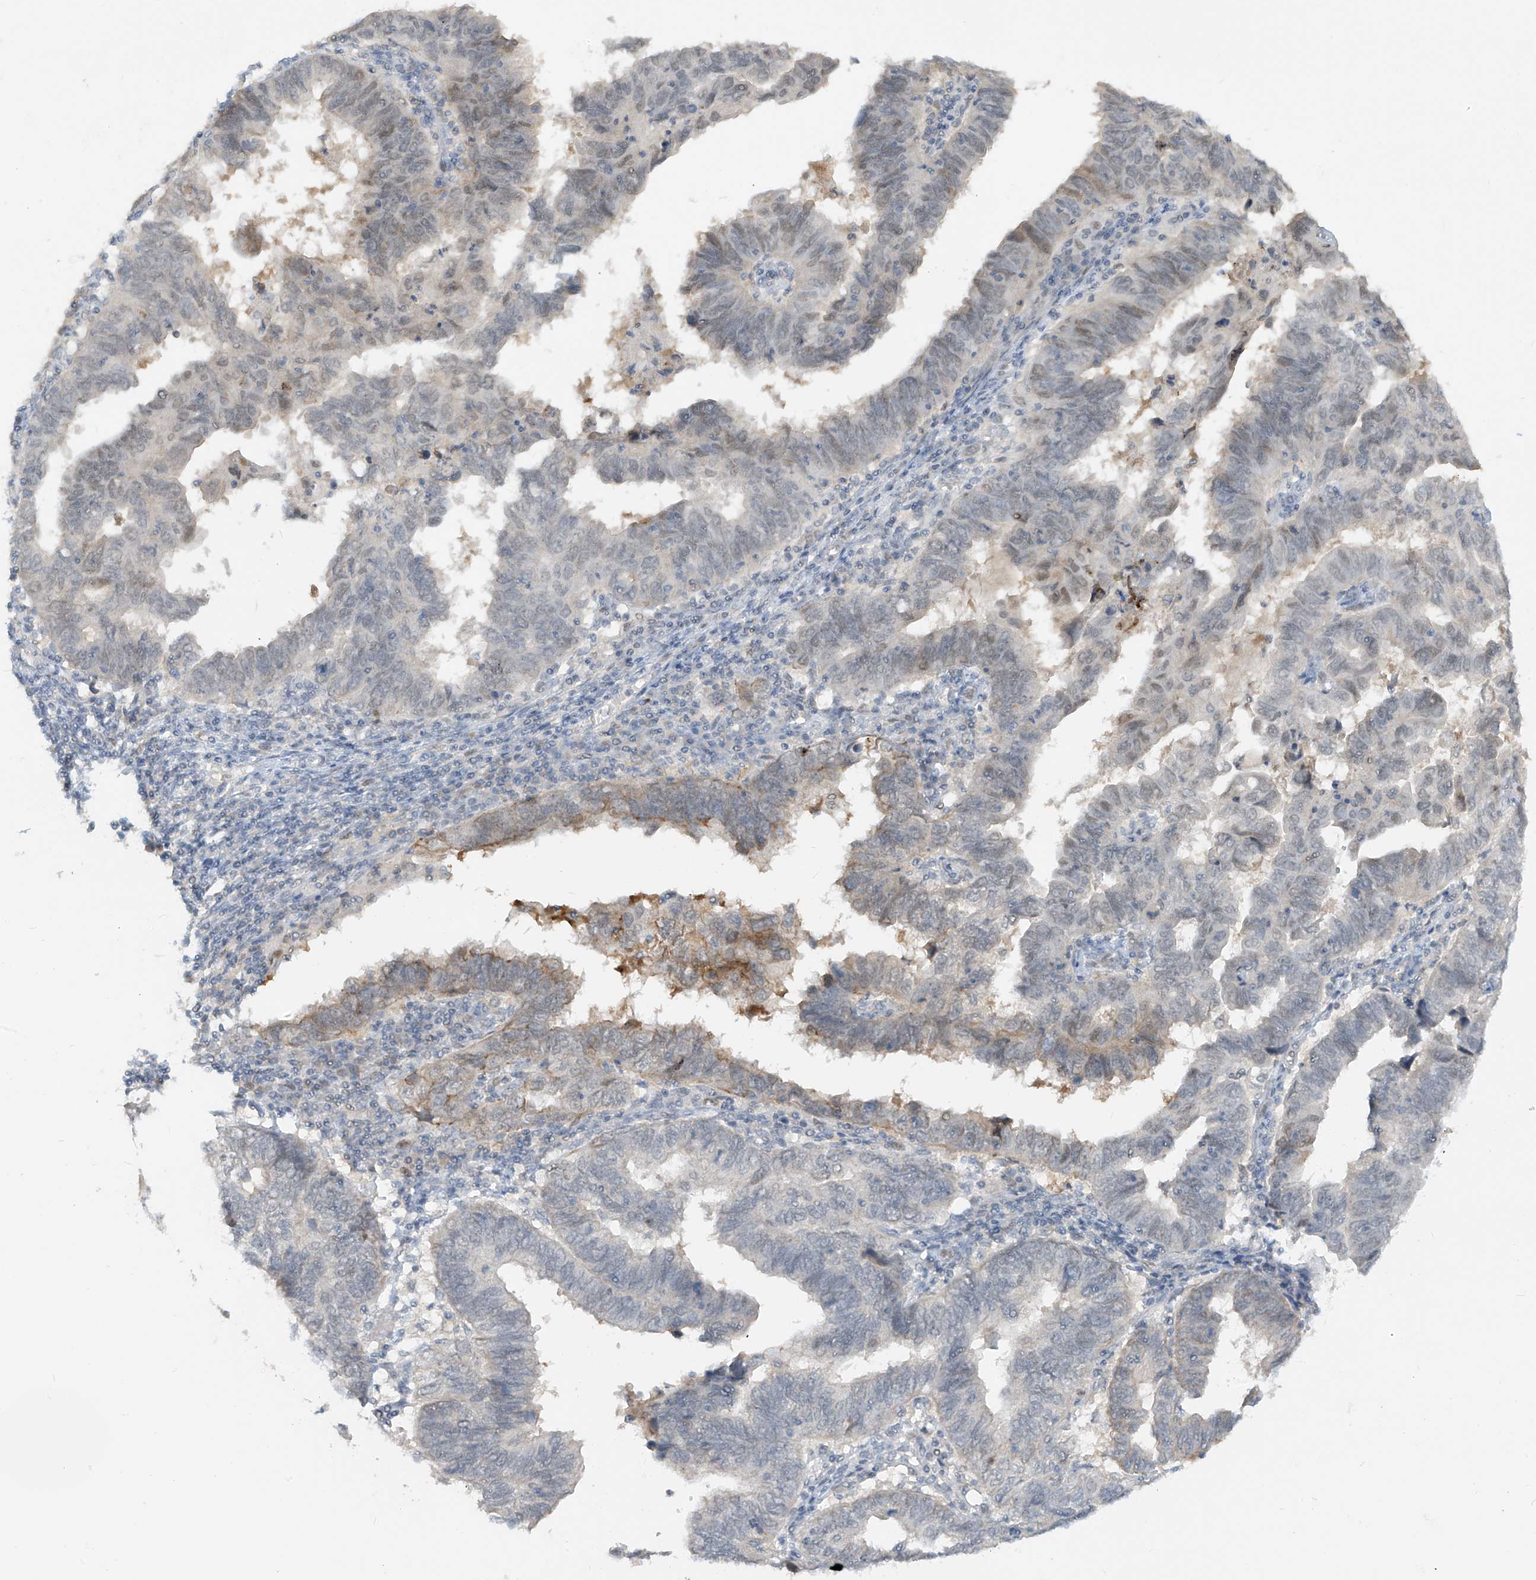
{"staining": {"intensity": "negative", "quantity": "none", "location": "none"}, "tissue": "endometrial cancer", "cell_type": "Tumor cells", "image_type": "cancer", "snomed": [{"axis": "morphology", "description": "Adenocarcinoma, NOS"}, {"axis": "topography", "description": "Uterus"}], "caption": "The histopathology image exhibits no staining of tumor cells in endometrial adenocarcinoma. Nuclei are stained in blue.", "gene": "METAP1D", "patient": {"sex": "female", "age": 77}}